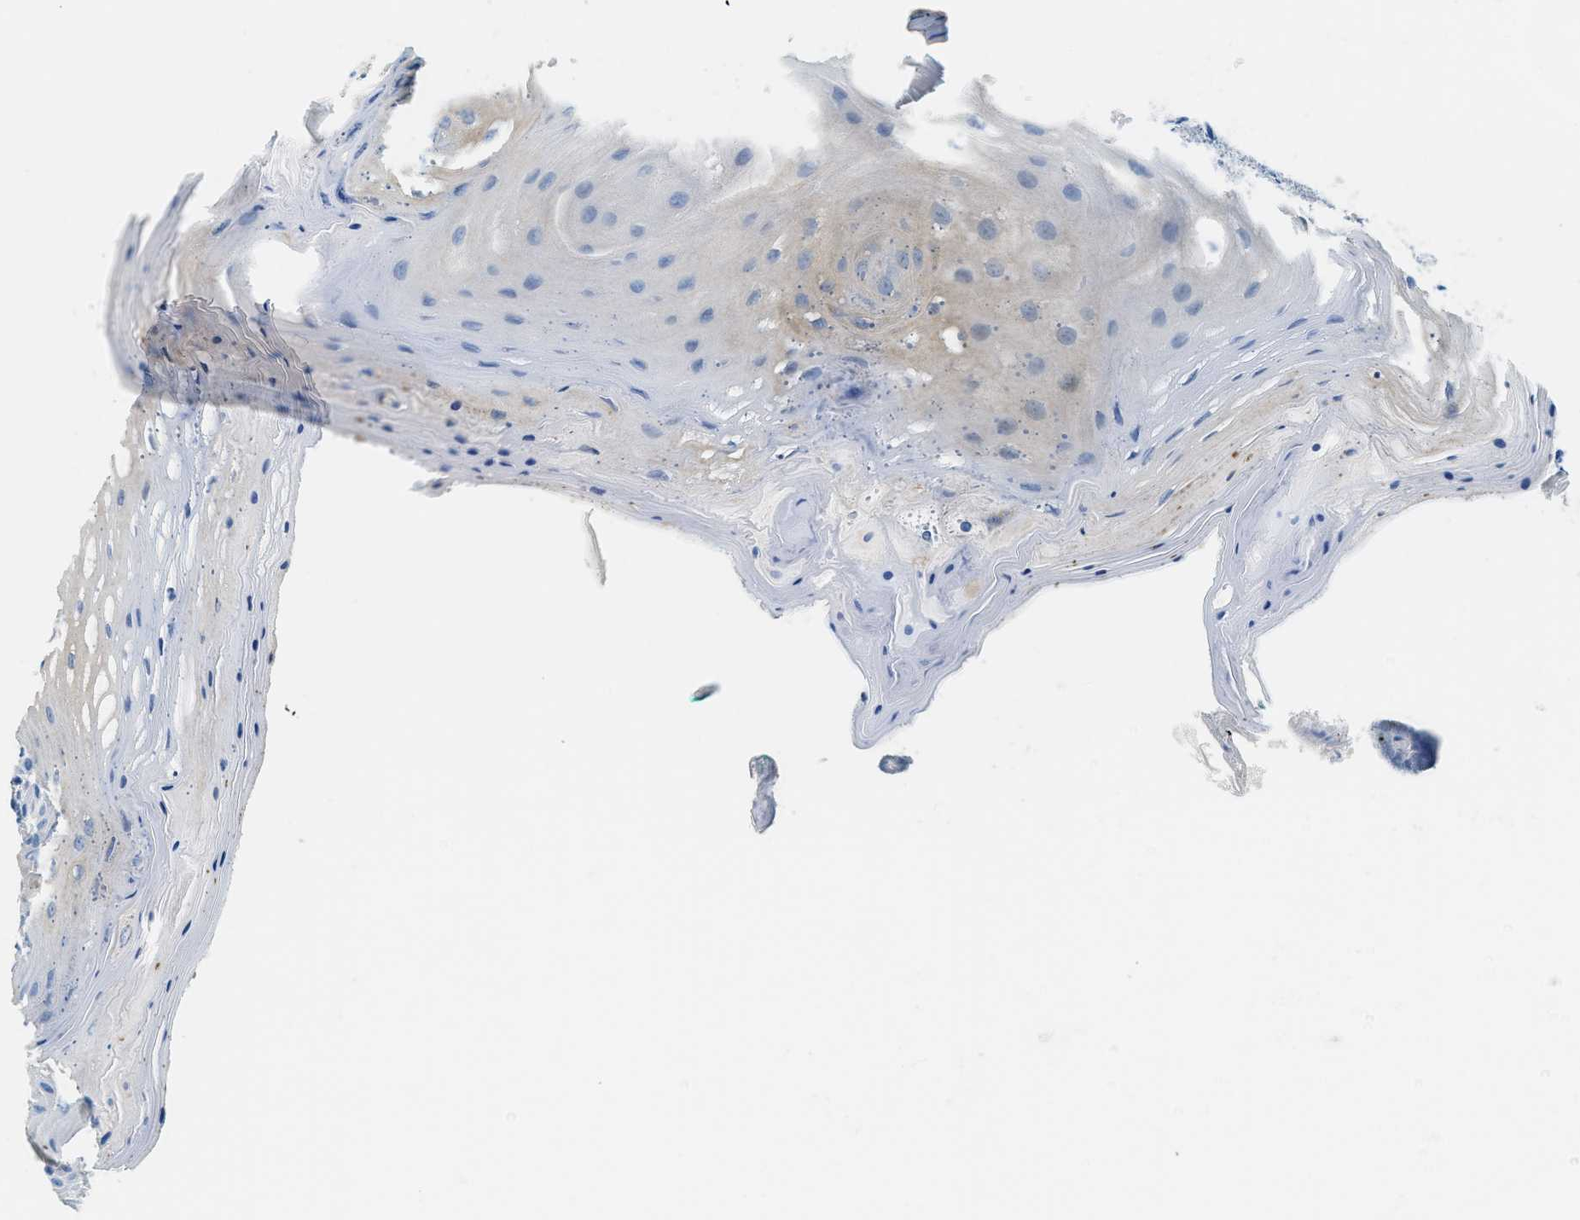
{"staining": {"intensity": "negative", "quantity": "none", "location": "none"}, "tissue": "oral mucosa", "cell_type": "Squamous epithelial cells", "image_type": "normal", "snomed": [{"axis": "morphology", "description": "Normal tissue, NOS"}, {"axis": "topography", "description": "Skeletal muscle"}, {"axis": "topography", "description": "Oral tissue"}], "caption": "There is no significant expression in squamous epithelial cells of oral mucosa. Nuclei are stained in blue.", "gene": "GSTM3", "patient": {"sex": "male", "age": 58}}